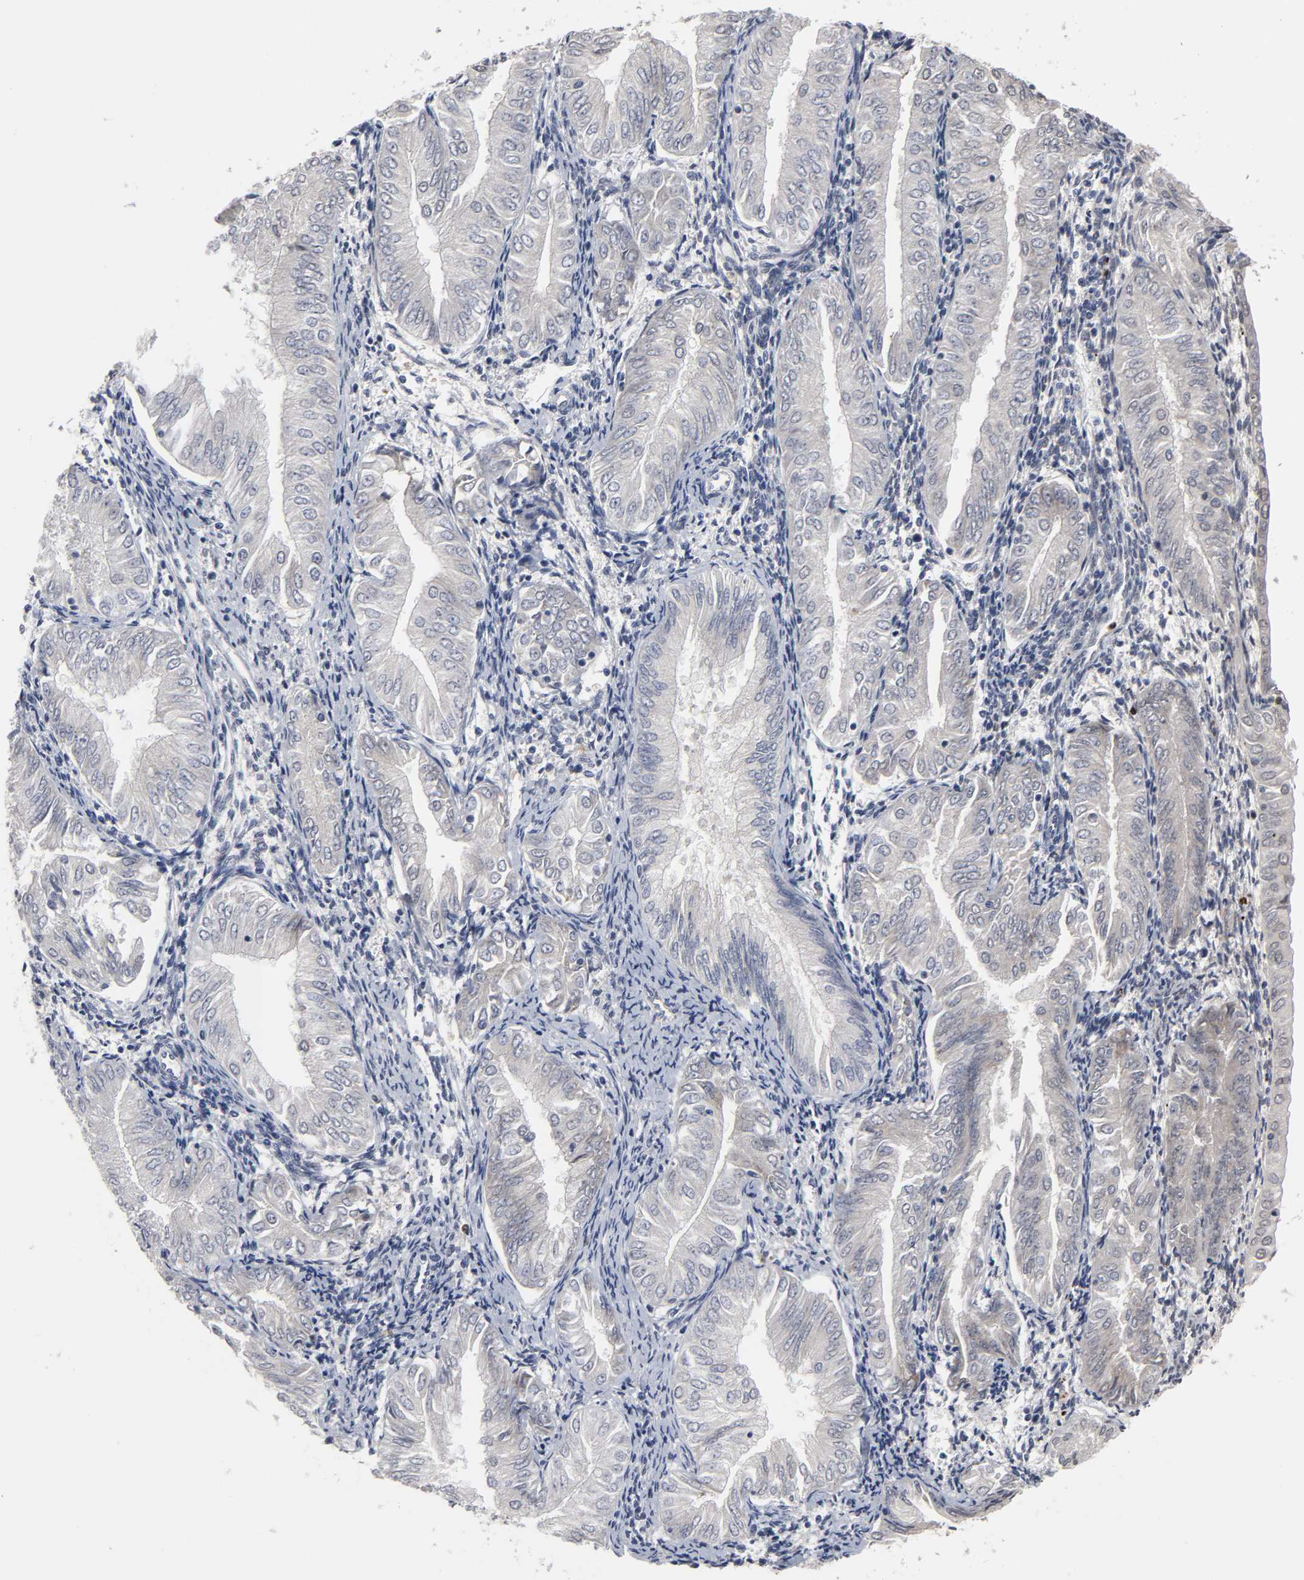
{"staining": {"intensity": "weak", "quantity": "<25%", "location": "cytoplasmic/membranous"}, "tissue": "endometrial cancer", "cell_type": "Tumor cells", "image_type": "cancer", "snomed": [{"axis": "morphology", "description": "Adenocarcinoma, NOS"}, {"axis": "topography", "description": "Endometrium"}], "caption": "DAB immunohistochemical staining of endometrial adenocarcinoma exhibits no significant expression in tumor cells.", "gene": "HNF4A", "patient": {"sex": "female", "age": 53}}